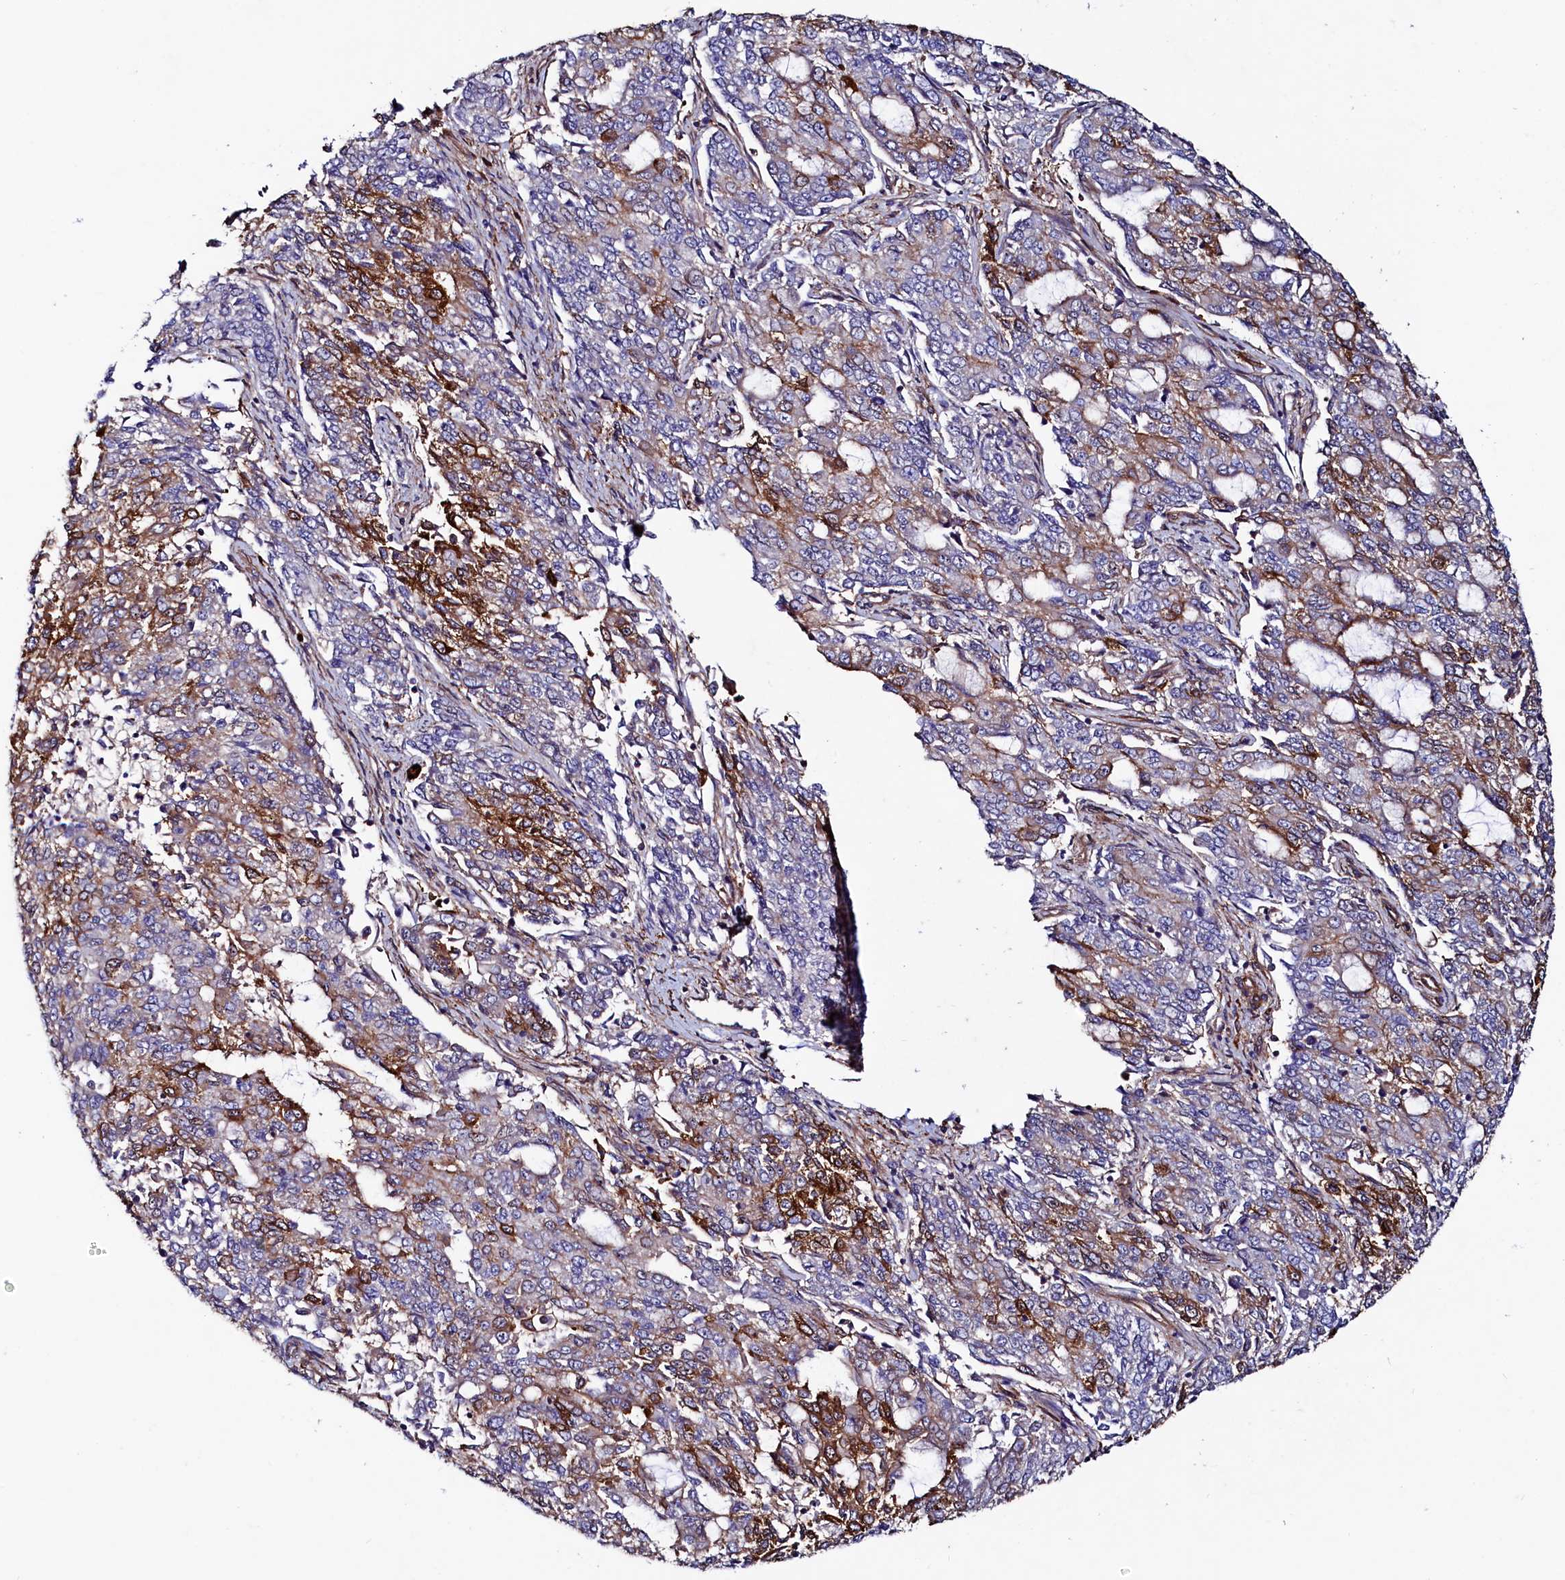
{"staining": {"intensity": "moderate", "quantity": "<25%", "location": "cytoplasmic/membranous"}, "tissue": "endometrial cancer", "cell_type": "Tumor cells", "image_type": "cancer", "snomed": [{"axis": "morphology", "description": "Adenocarcinoma, NOS"}, {"axis": "topography", "description": "Endometrium"}], "caption": "The immunohistochemical stain labels moderate cytoplasmic/membranous positivity in tumor cells of endometrial cancer (adenocarcinoma) tissue.", "gene": "STAMBPL1", "patient": {"sex": "female", "age": 50}}